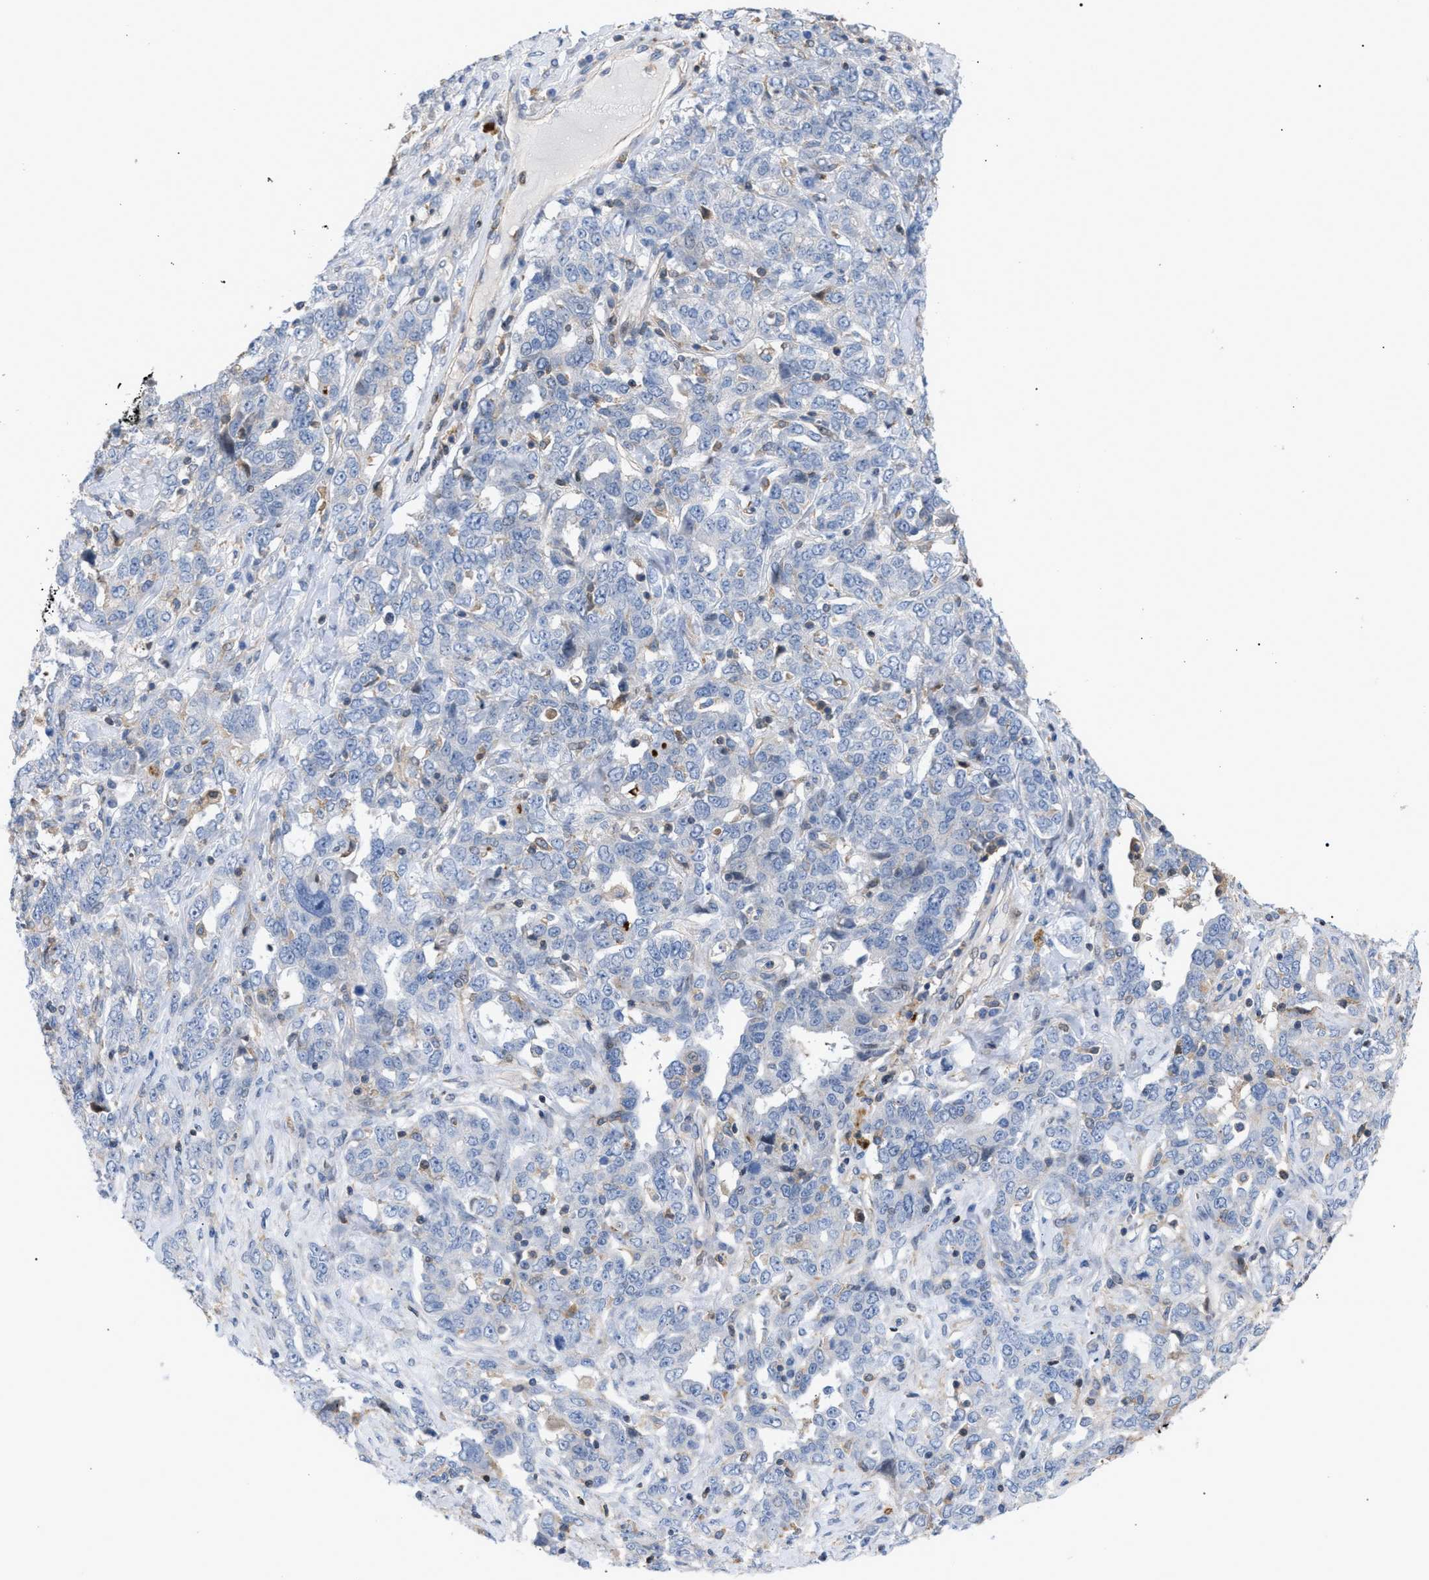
{"staining": {"intensity": "negative", "quantity": "none", "location": "none"}, "tissue": "ovarian cancer", "cell_type": "Tumor cells", "image_type": "cancer", "snomed": [{"axis": "morphology", "description": "Carcinoma, endometroid"}, {"axis": "topography", "description": "Ovary"}], "caption": "Immunohistochemical staining of human ovarian cancer (endometroid carcinoma) demonstrates no significant expression in tumor cells.", "gene": "MBTD1", "patient": {"sex": "female", "age": 62}}